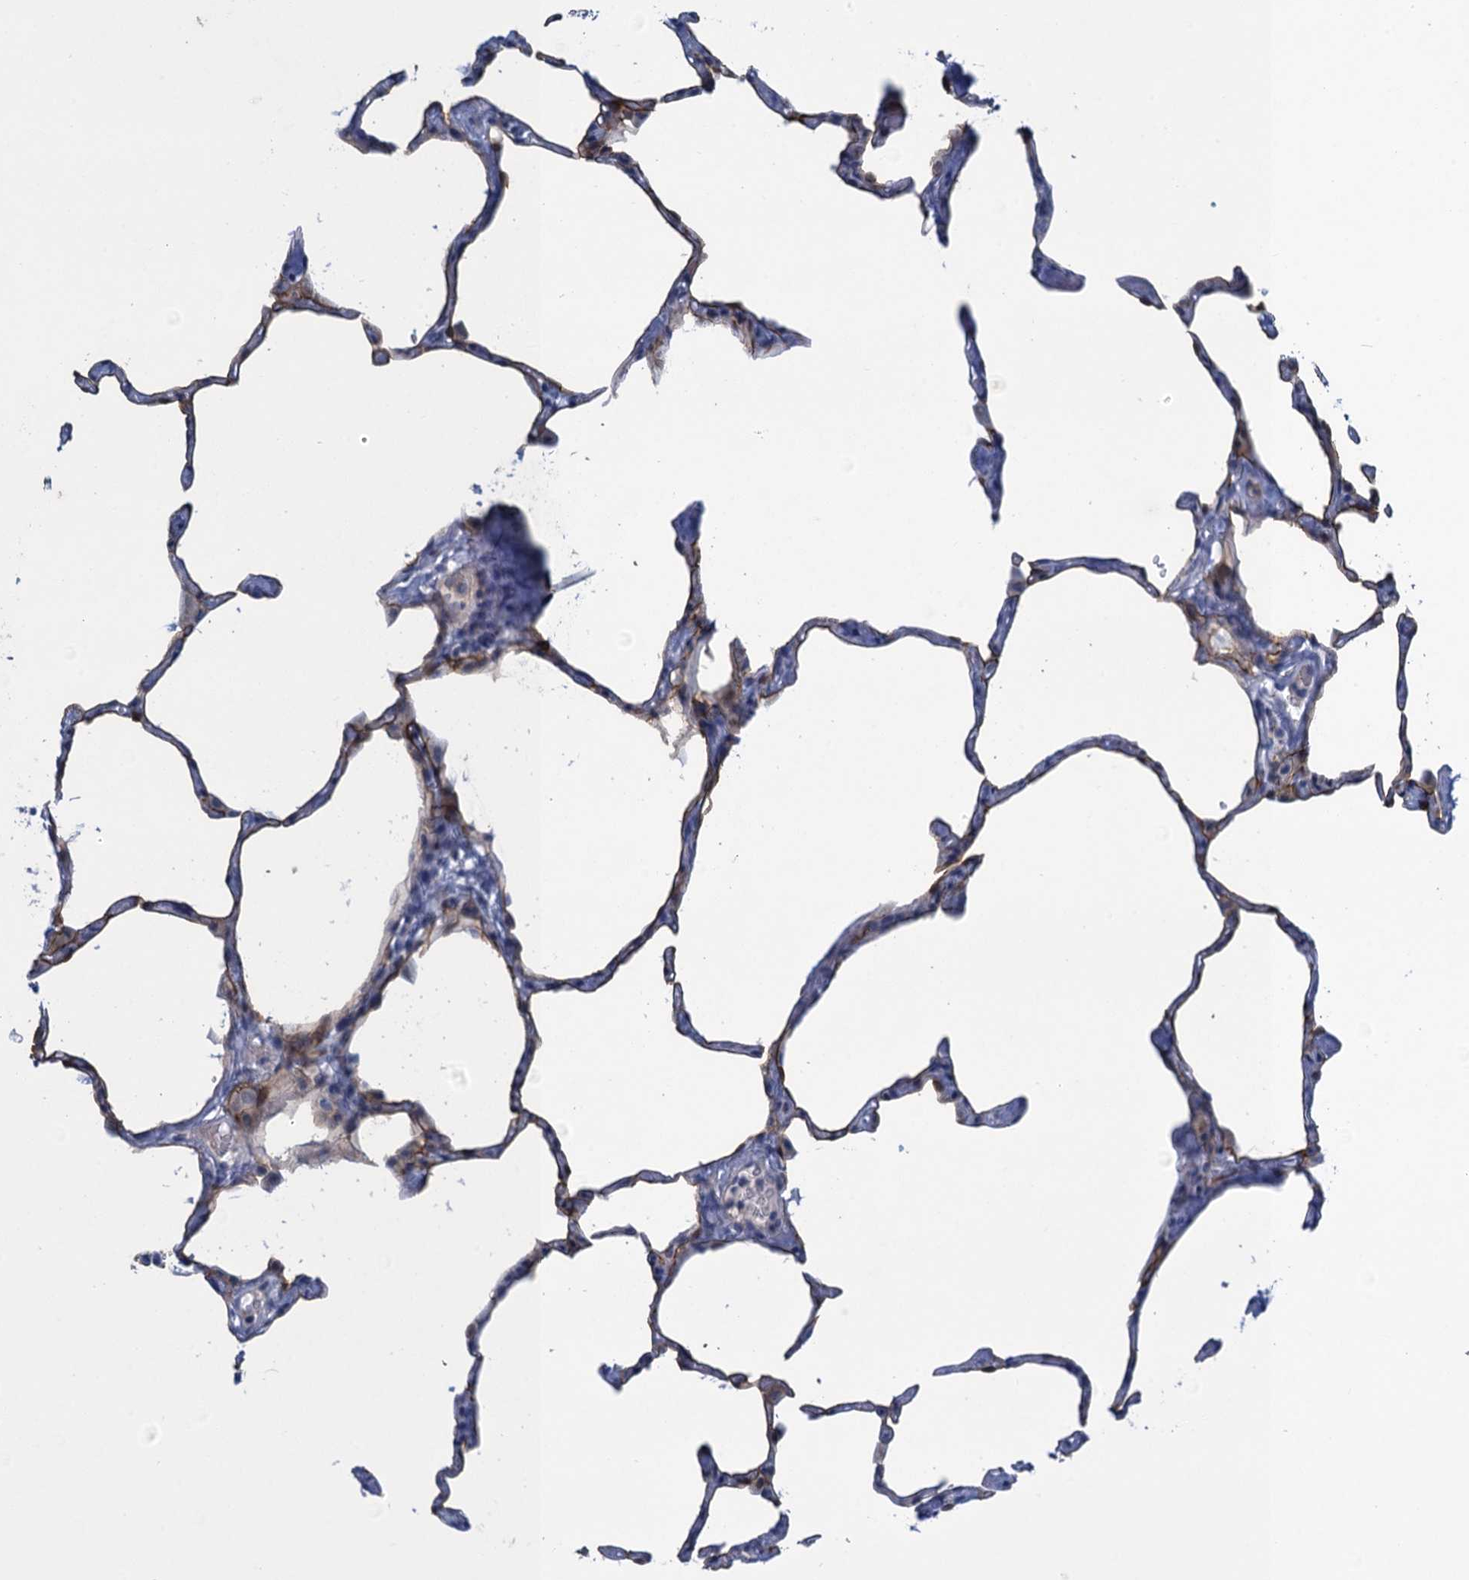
{"staining": {"intensity": "moderate", "quantity": "25%-75%", "location": "cytoplasmic/membranous"}, "tissue": "lung", "cell_type": "Alveolar cells", "image_type": "normal", "snomed": [{"axis": "morphology", "description": "Normal tissue, NOS"}, {"axis": "topography", "description": "Lung"}], "caption": "Normal lung shows moderate cytoplasmic/membranous expression in about 25%-75% of alveolar cells, visualized by immunohistochemistry.", "gene": "SCEL", "patient": {"sex": "male", "age": 65}}